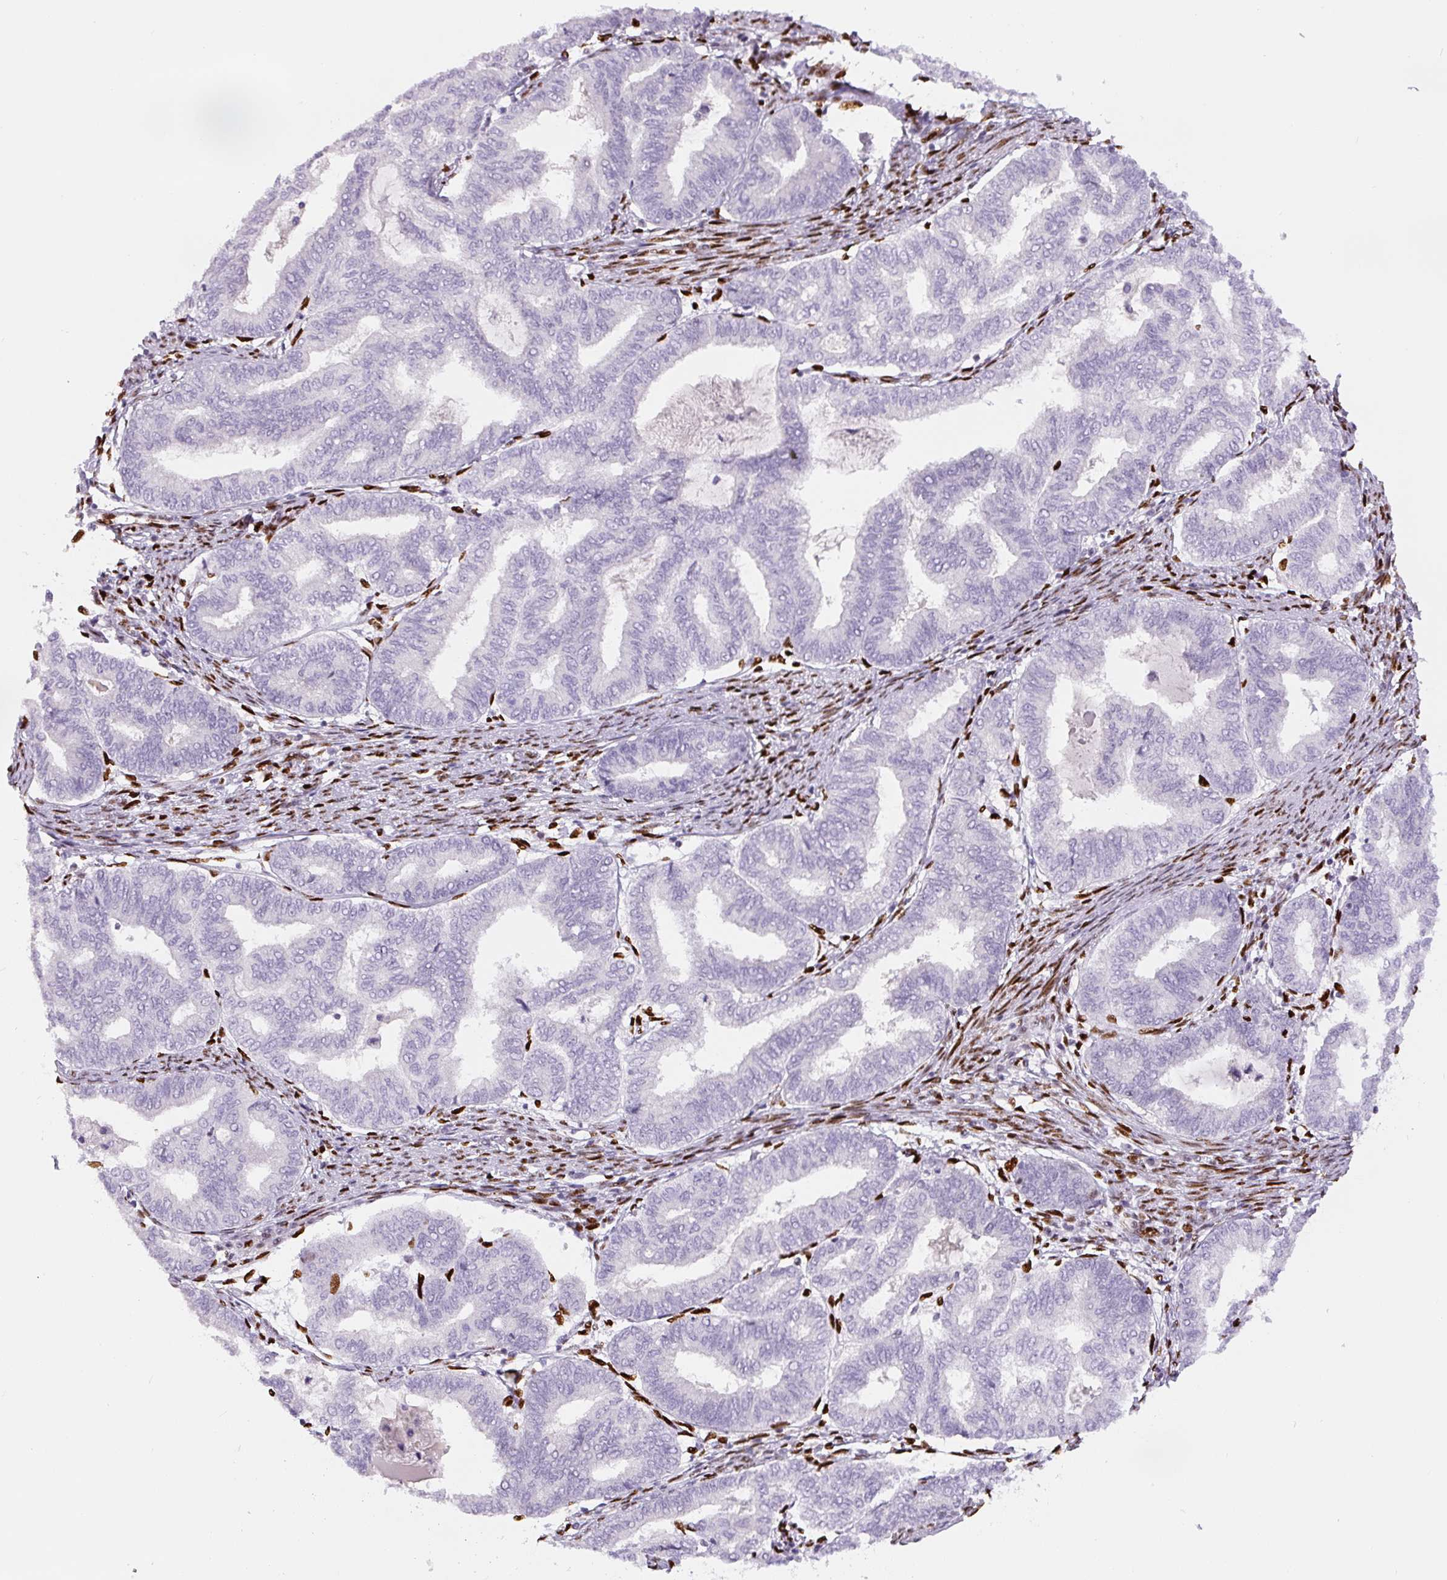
{"staining": {"intensity": "negative", "quantity": "none", "location": "none"}, "tissue": "endometrial cancer", "cell_type": "Tumor cells", "image_type": "cancer", "snomed": [{"axis": "morphology", "description": "Adenocarcinoma, NOS"}, {"axis": "topography", "description": "Endometrium"}], "caption": "A micrograph of adenocarcinoma (endometrial) stained for a protein displays no brown staining in tumor cells.", "gene": "ZEB1", "patient": {"sex": "female", "age": 79}}